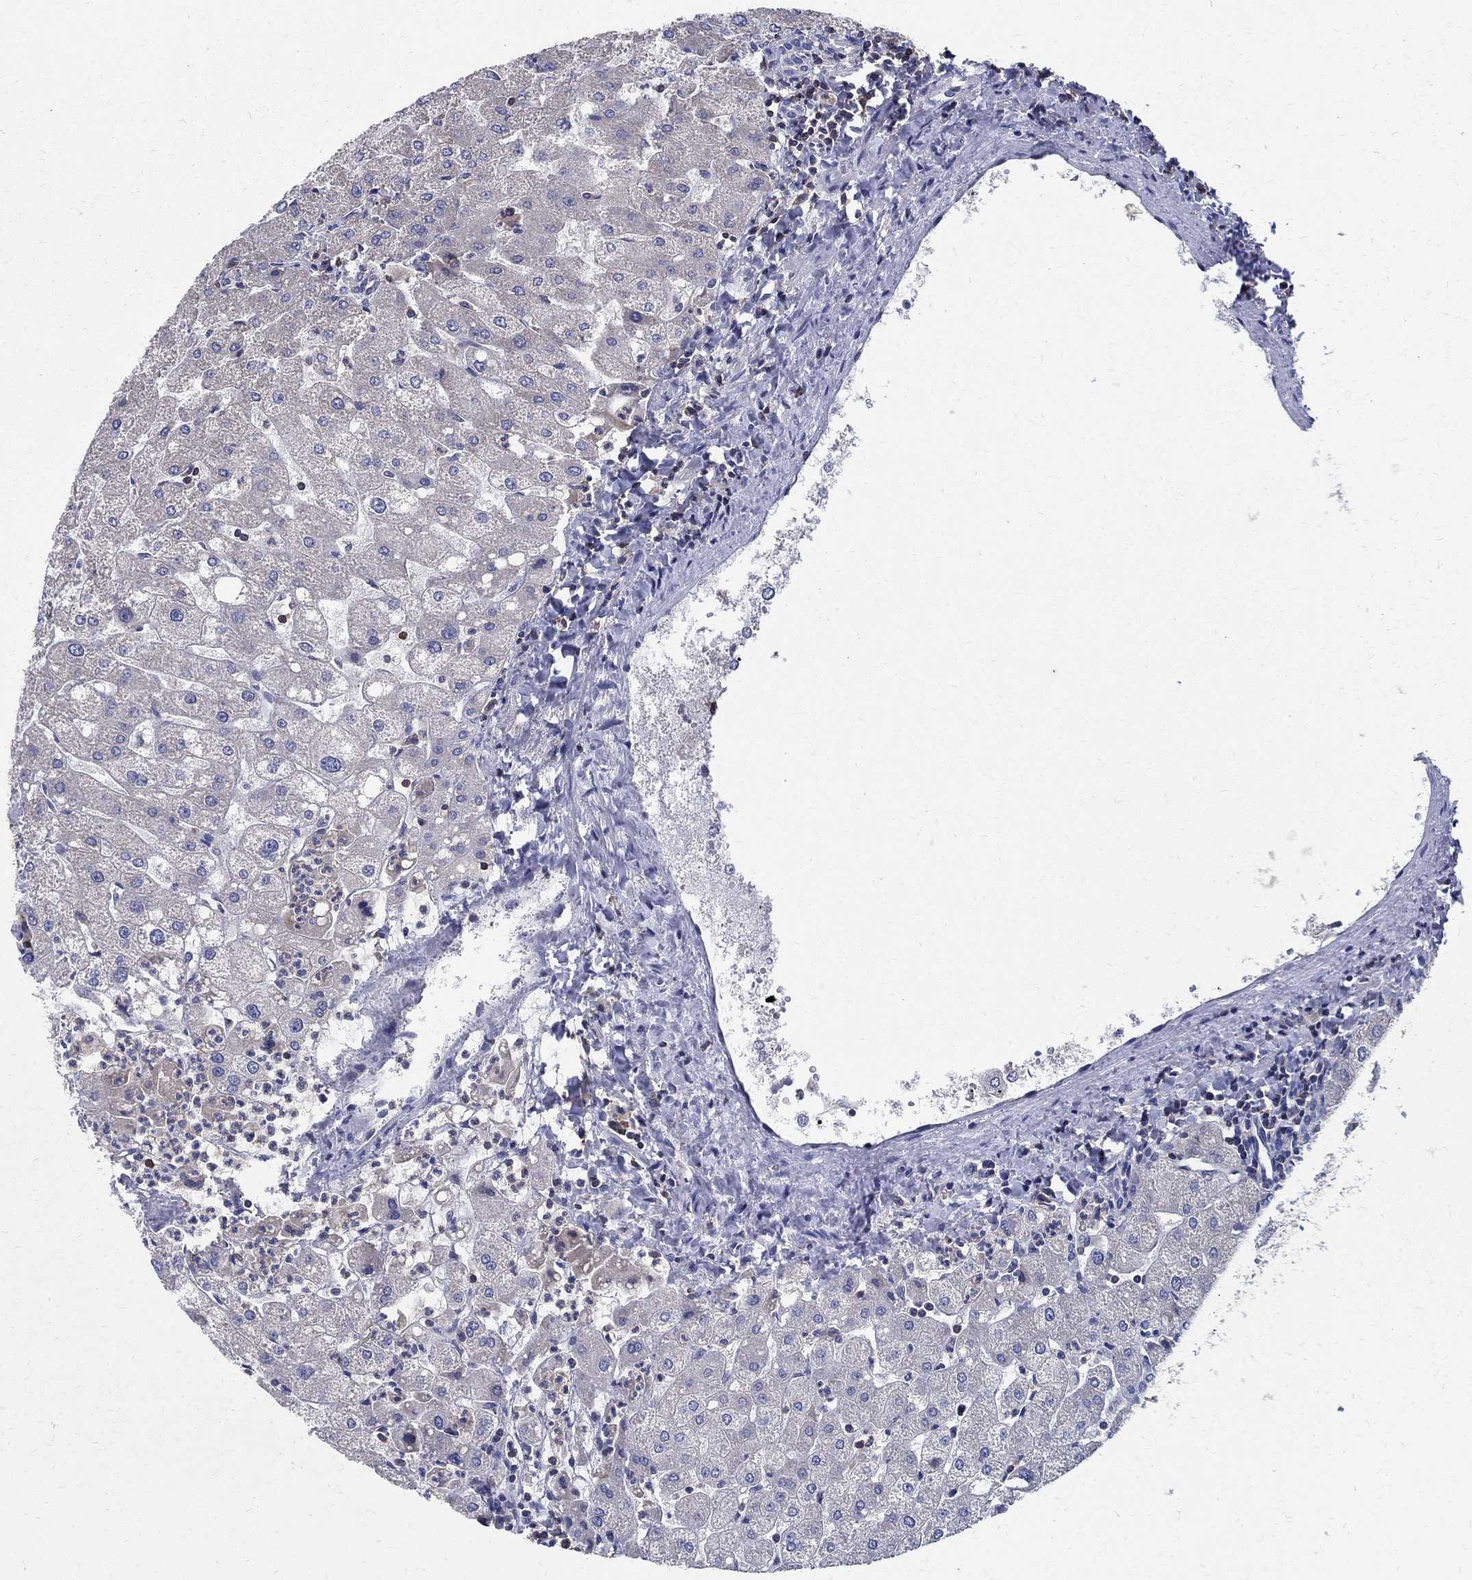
{"staining": {"intensity": "negative", "quantity": "none", "location": "none"}, "tissue": "liver", "cell_type": "Cholangiocytes", "image_type": "normal", "snomed": [{"axis": "morphology", "description": "Normal tissue, NOS"}, {"axis": "topography", "description": "Liver"}], "caption": "High power microscopy histopathology image of an immunohistochemistry histopathology image of normal liver, revealing no significant expression in cholangiocytes. Nuclei are stained in blue.", "gene": "AGAP2", "patient": {"sex": "male", "age": 67}}